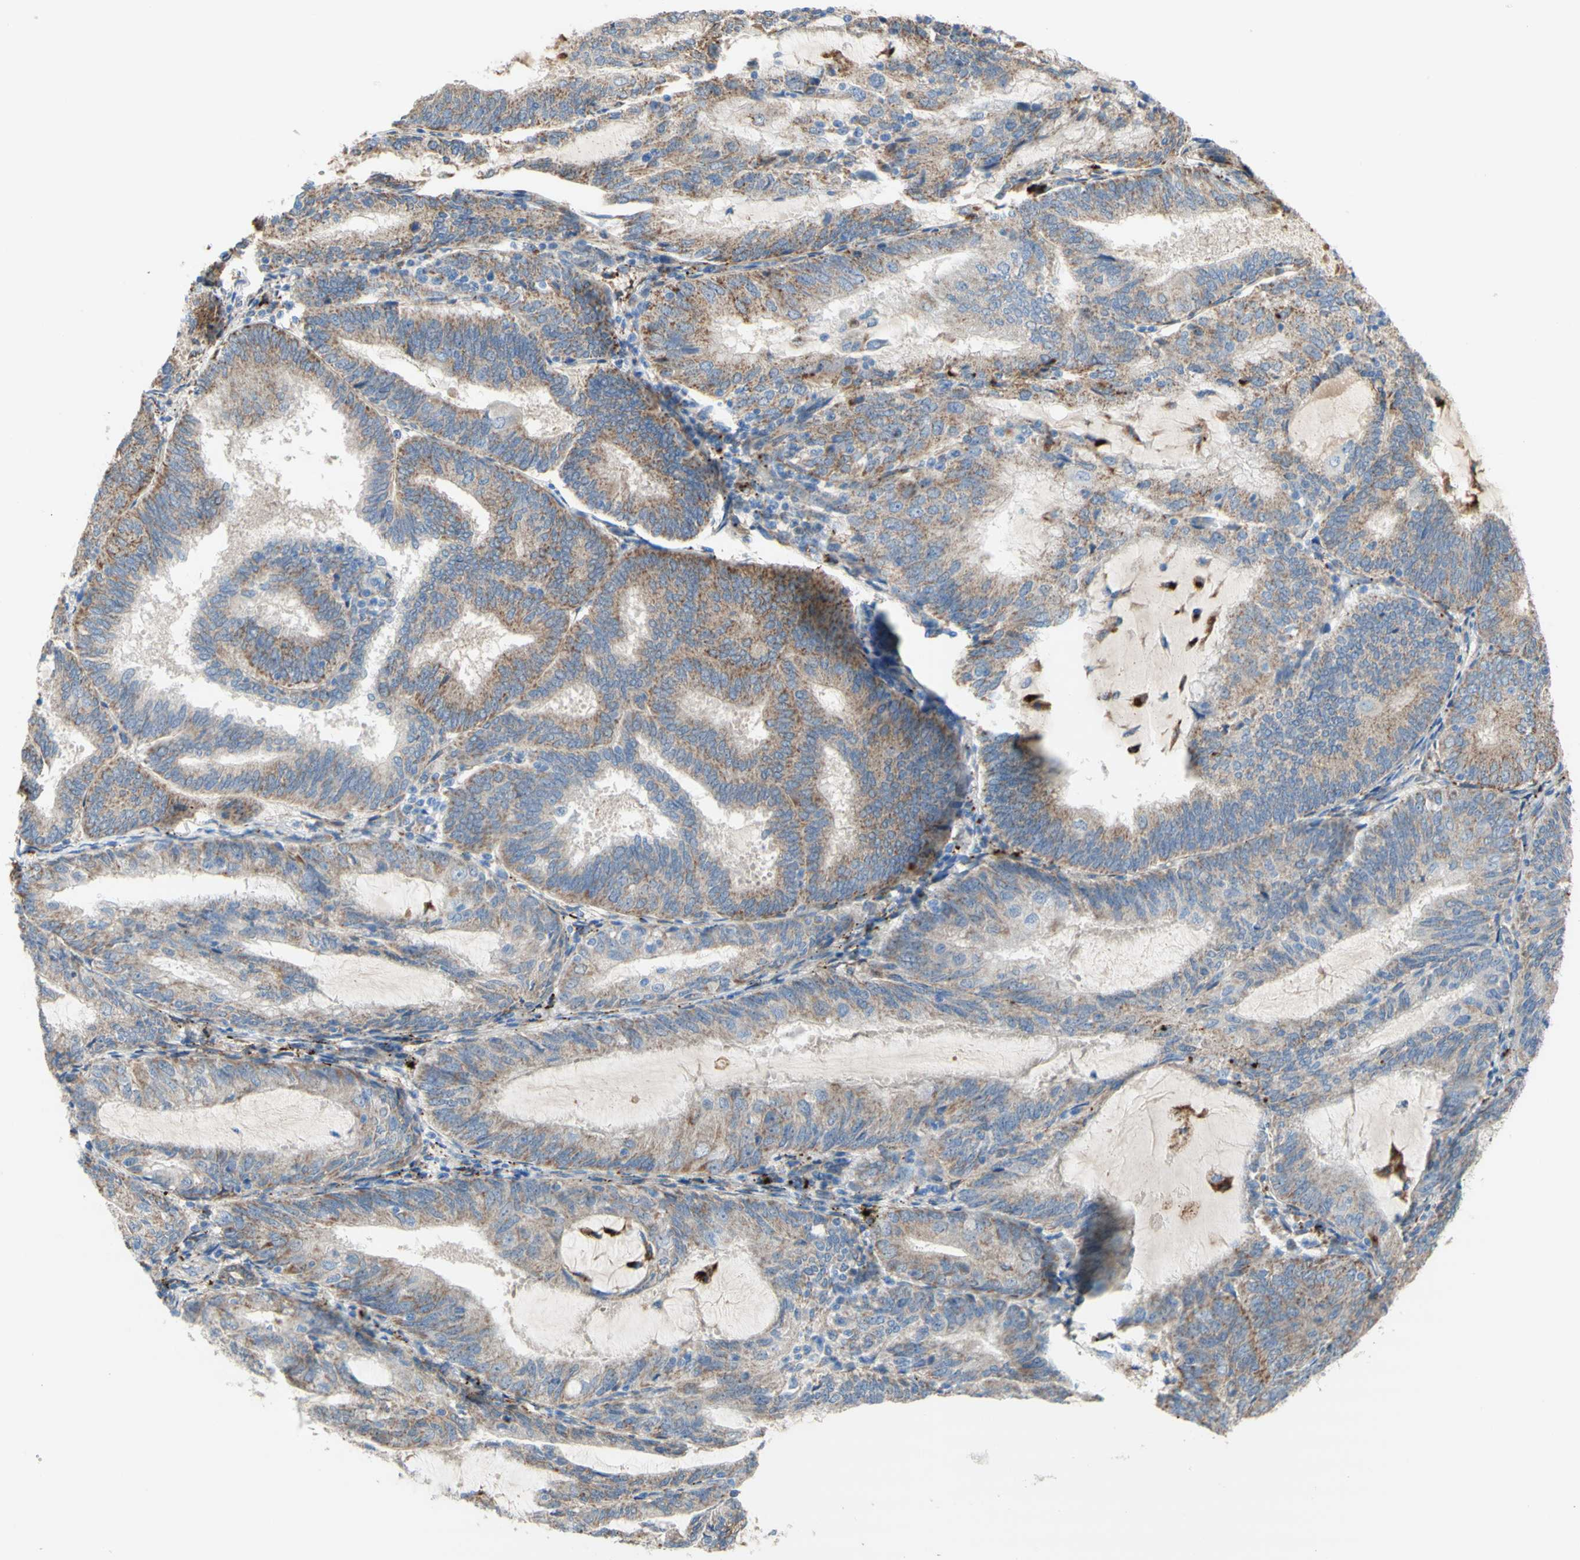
{"staining": {"intensity": "moderate", "quantity": "25%-75%", "location": "cytoplasmic/membranous"}, "tissue": "endometrial cancer", "cell_type": "Tumor cells", "image_type": "cancer", "snomed": [{"axis": "morphology", "description": "Adenocarcinoma, NOS"}, {"axis": "topography", "description": "Endometrium"}], "caption": "Adenocarcinoma (endometrial) stained with IHC shows moderate cytoplasmic/membranous expression in about 25%-75% of tumor cells.", "gene": "URB2", "patient": {"sex": "female", "age": 81}}